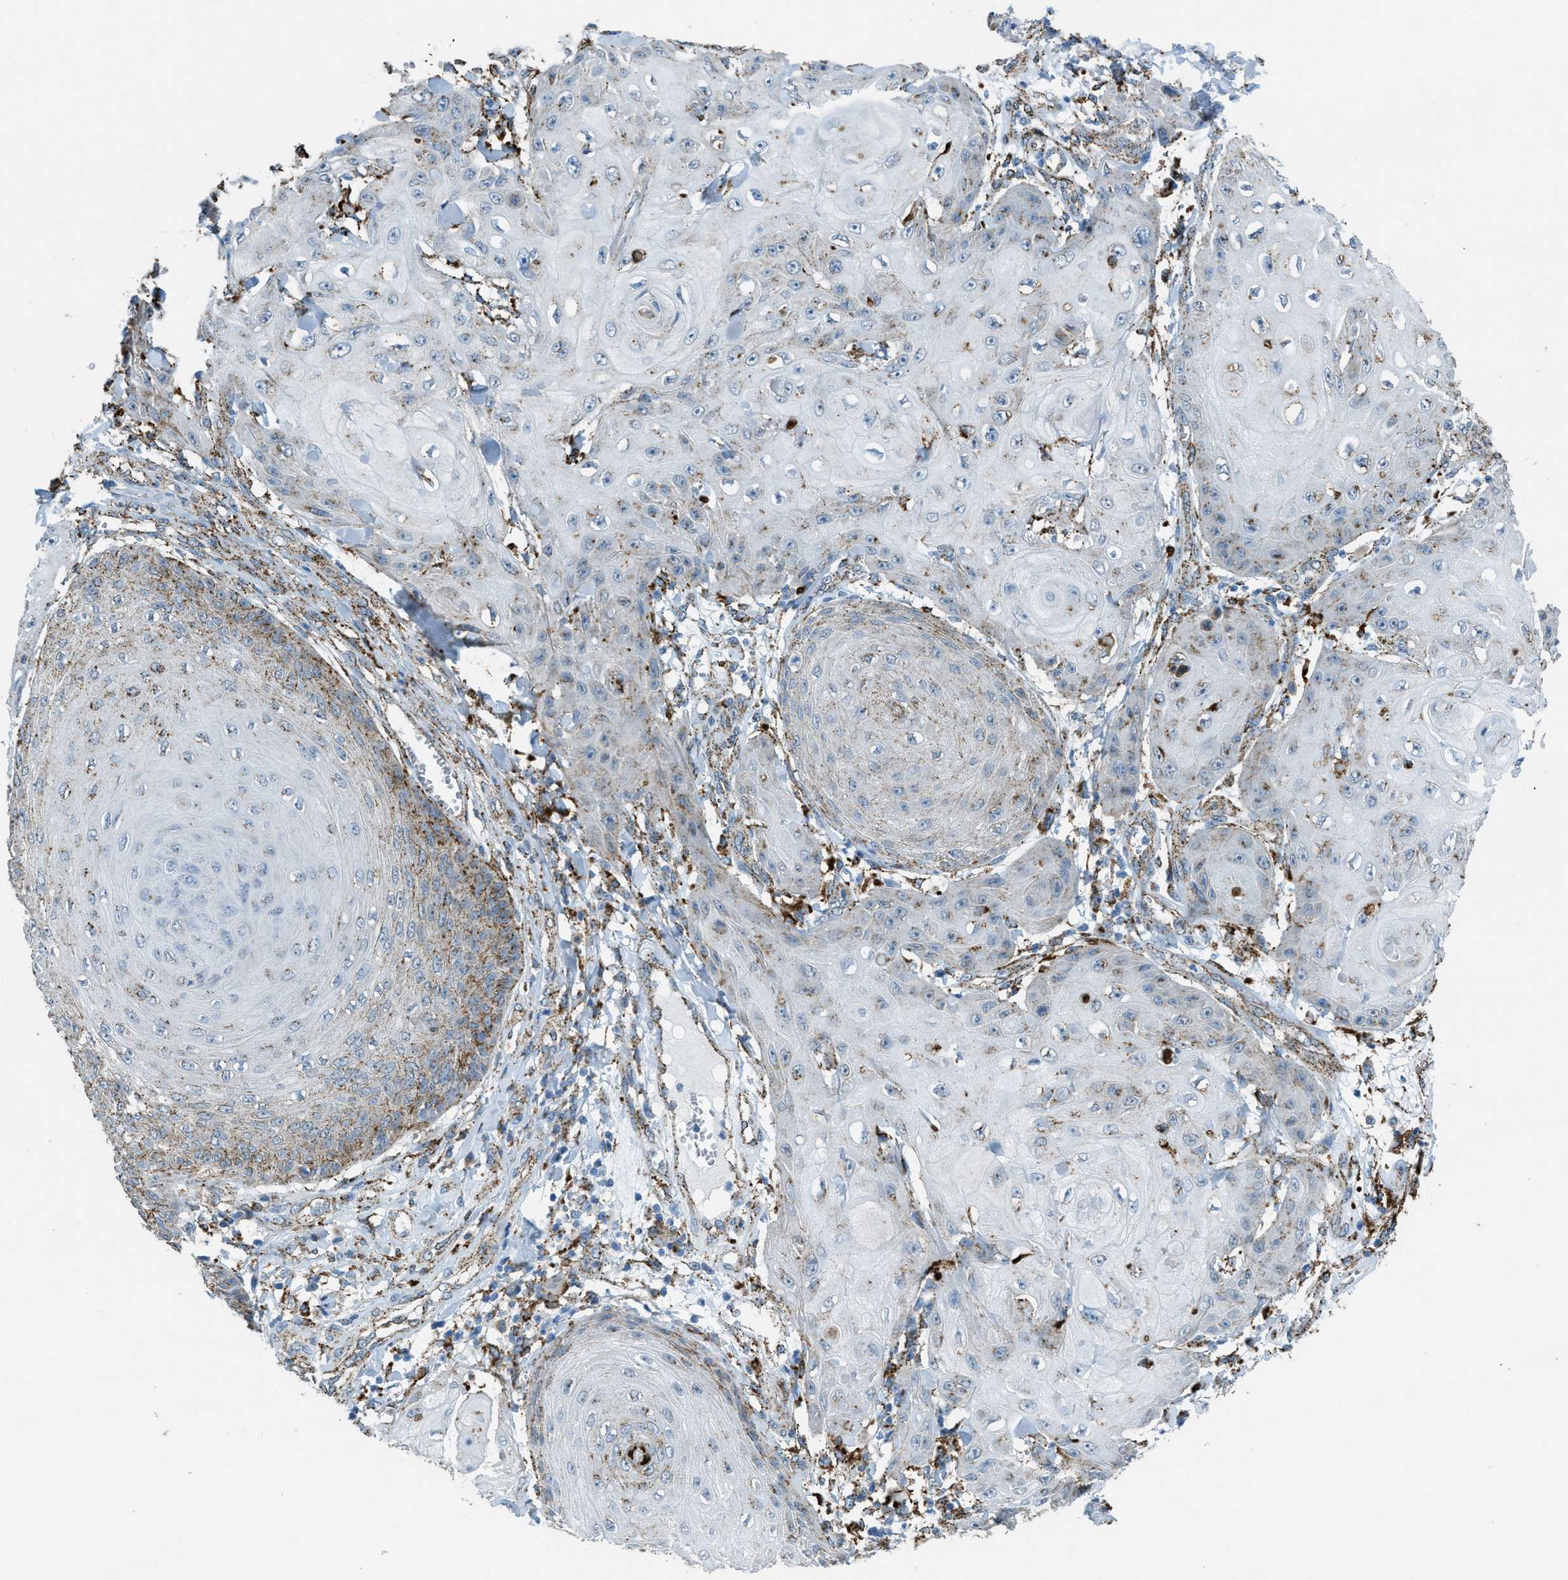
{"staining": {"intensity": "moderate", "quantity": "<25%", "location": "cytoplasmic/membranous"}, "tissue": "skin cancer", "cell_type": "Tumor cells", "image_type": "cancer", "snomed": [{"axis": "morphology", "description": "Squamous cell carcinoma, NOS"}, {"axis": "topography", "description": "Skin"}], "caption": "IHC image of human skin cancer stained for a protein (brown), which shows low levels of moderate cytoplasmic/membranous staining in approximately <25% of tumor cells.", "gene": "SCARB2", "patient": {"sex": "male", "age": 74}}